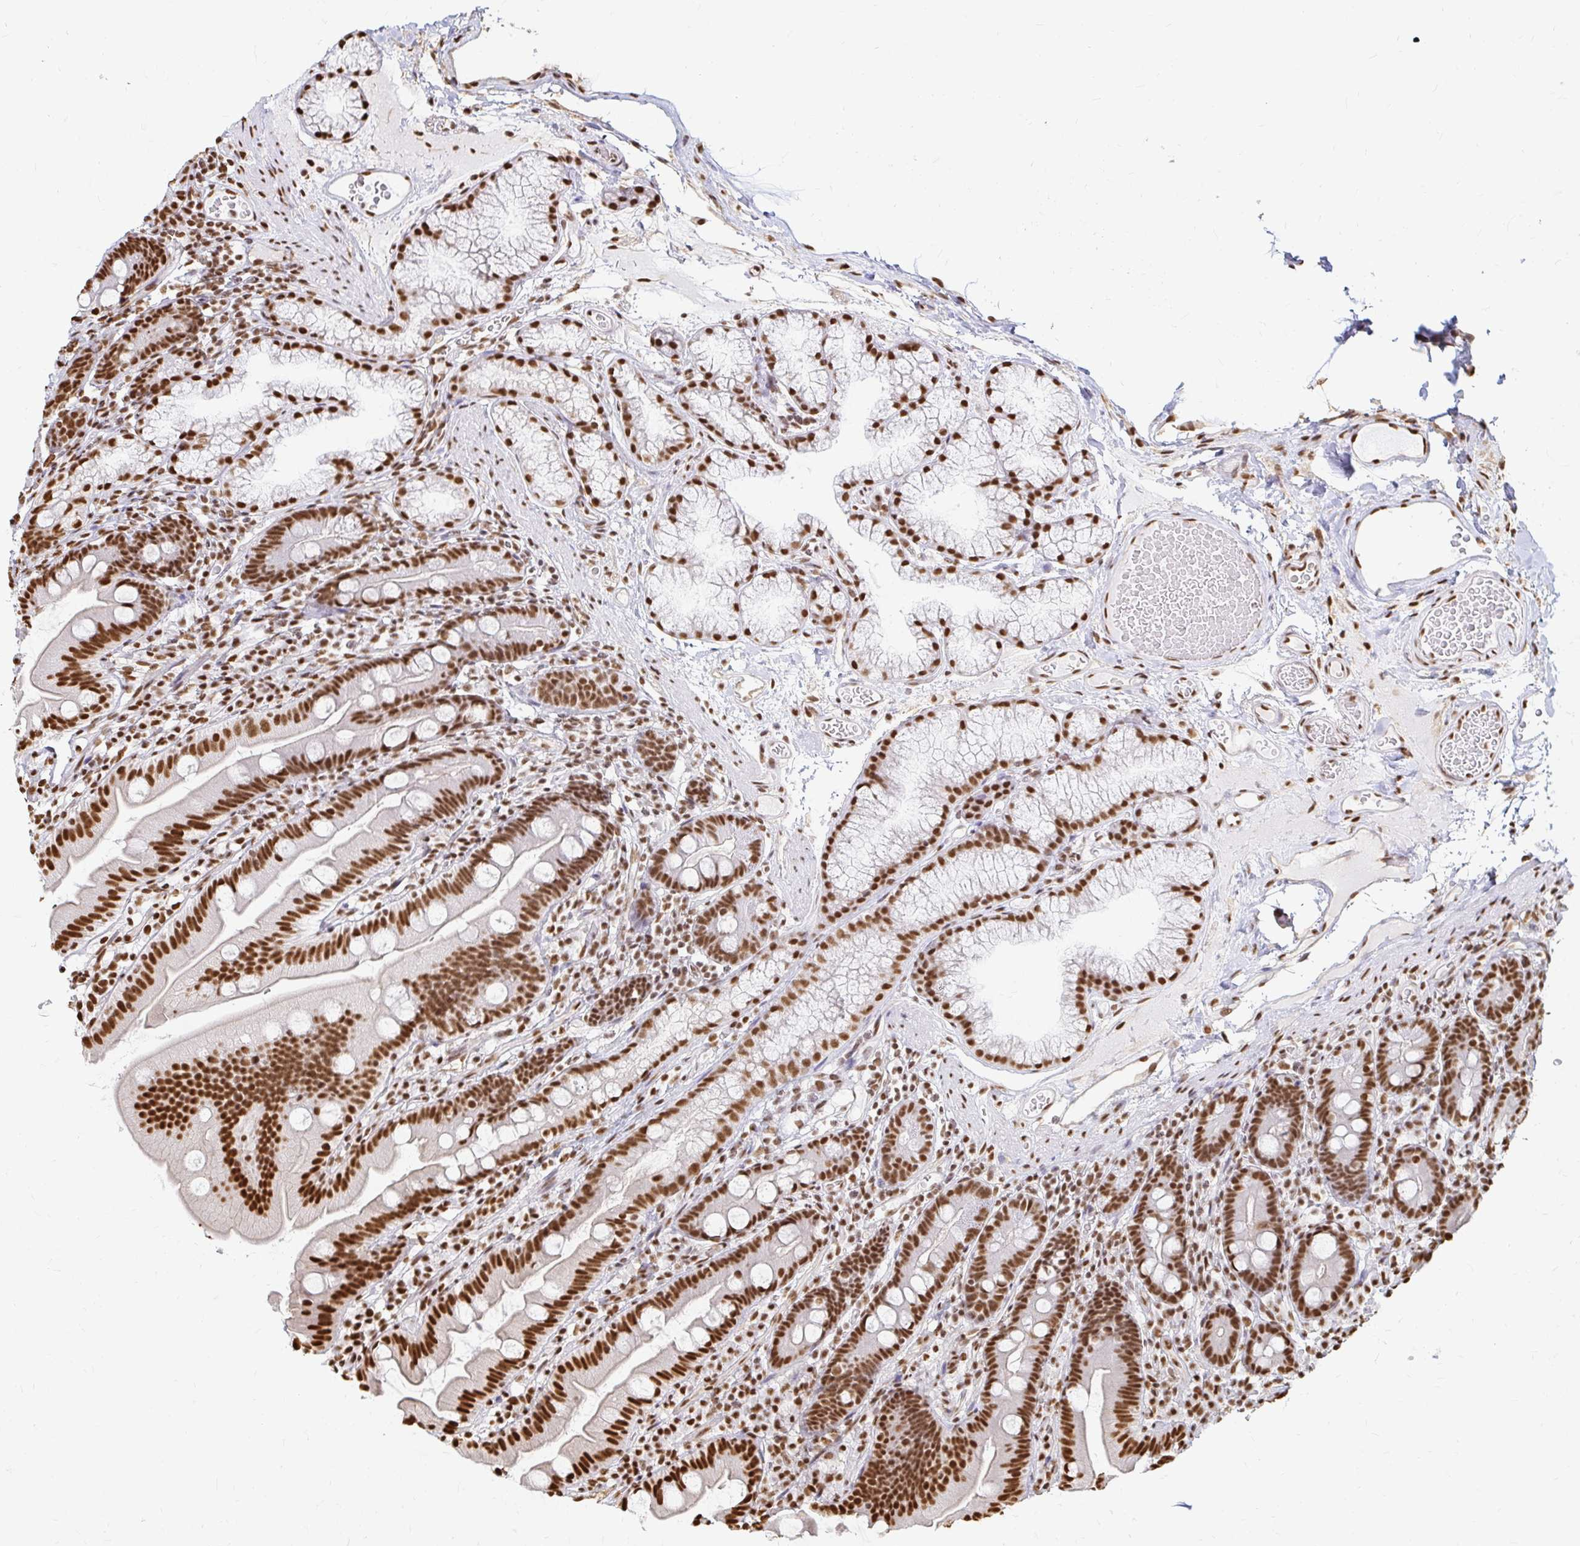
{"staining": {"intensity": "strong", "quantity": ">75%", "location": "nuclear"}, "tissue": "duodenum", "cell_type": "Glandular cells", "image_type": "normal", "snomed": [{"axis": "morphology", "description": "Normal tissue, NOS"}, {"axis": "topography", "description": "Duodenum"}], "caption": "The image reveals immunohistochemical staining of normal duodenum. There is strong nuclear staining is appreciated in about >75% of glandular cells.", "gene": "HNRNPU", "patient": {"sex": "female", "age": 67}}